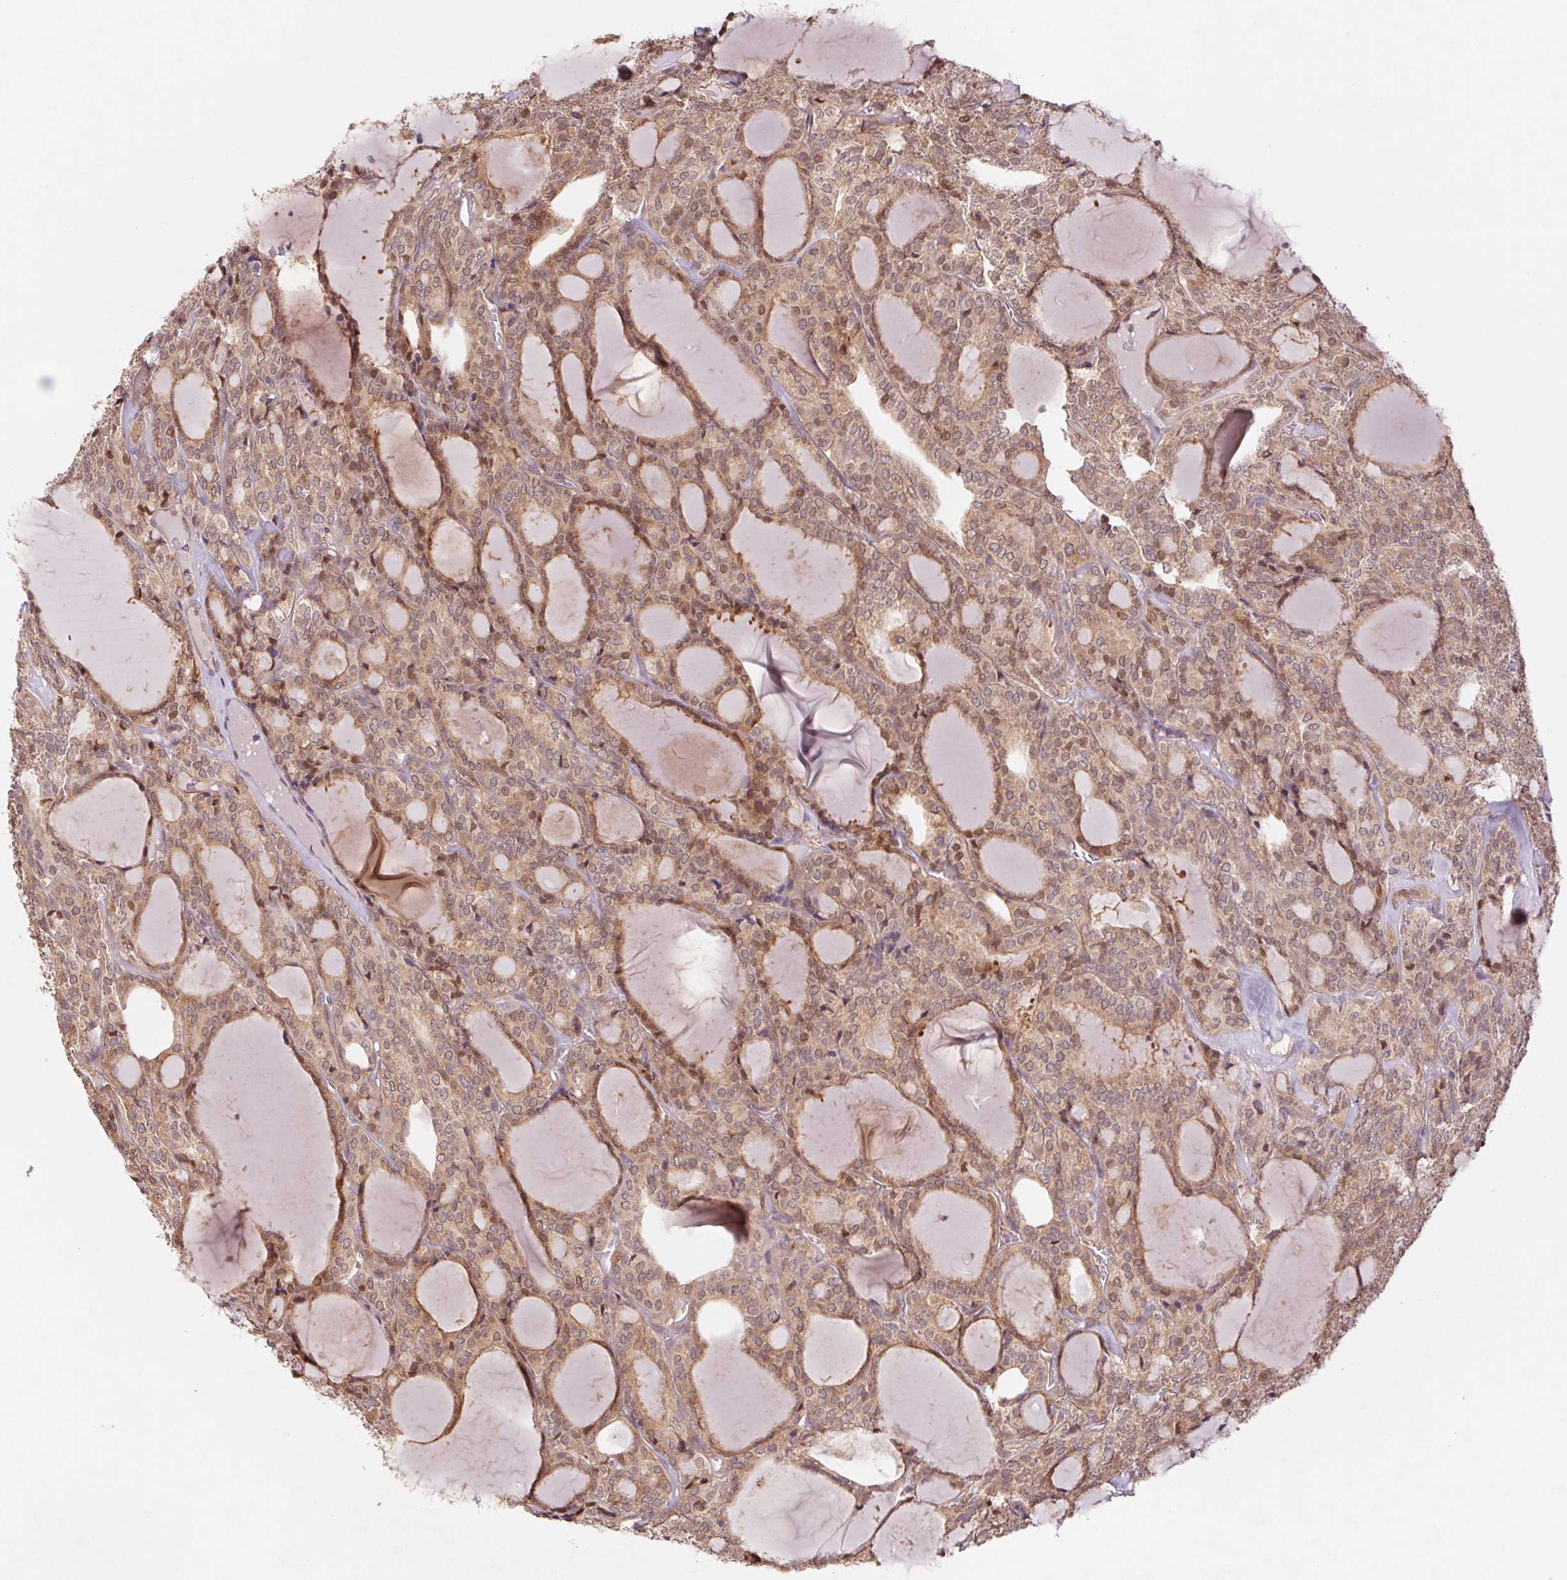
{"staining": {"intensity": "weak", "quantity": "25%-75%", "location": "cytoplasmic/membranous,nuclear"}, "tissue": "thyroid cancer", "cell_type": "Tumor cells", "image_type": "cancer", "snomed": [{"axis": "morphology", "description": "Follicular adenoma carcinoma, NOS"}, {"axis": "topography", "description": "Thyroid gland"}], "caption": "IHC image of thyroid cancer stained for a protein (brown), which reveals low levels of weak cytoplasmic/membranous and nuclear expression in approximately 25%-75% of tumor cells.", "gene": "RRM1", "patient": {"sex": "male", "age": 74}}